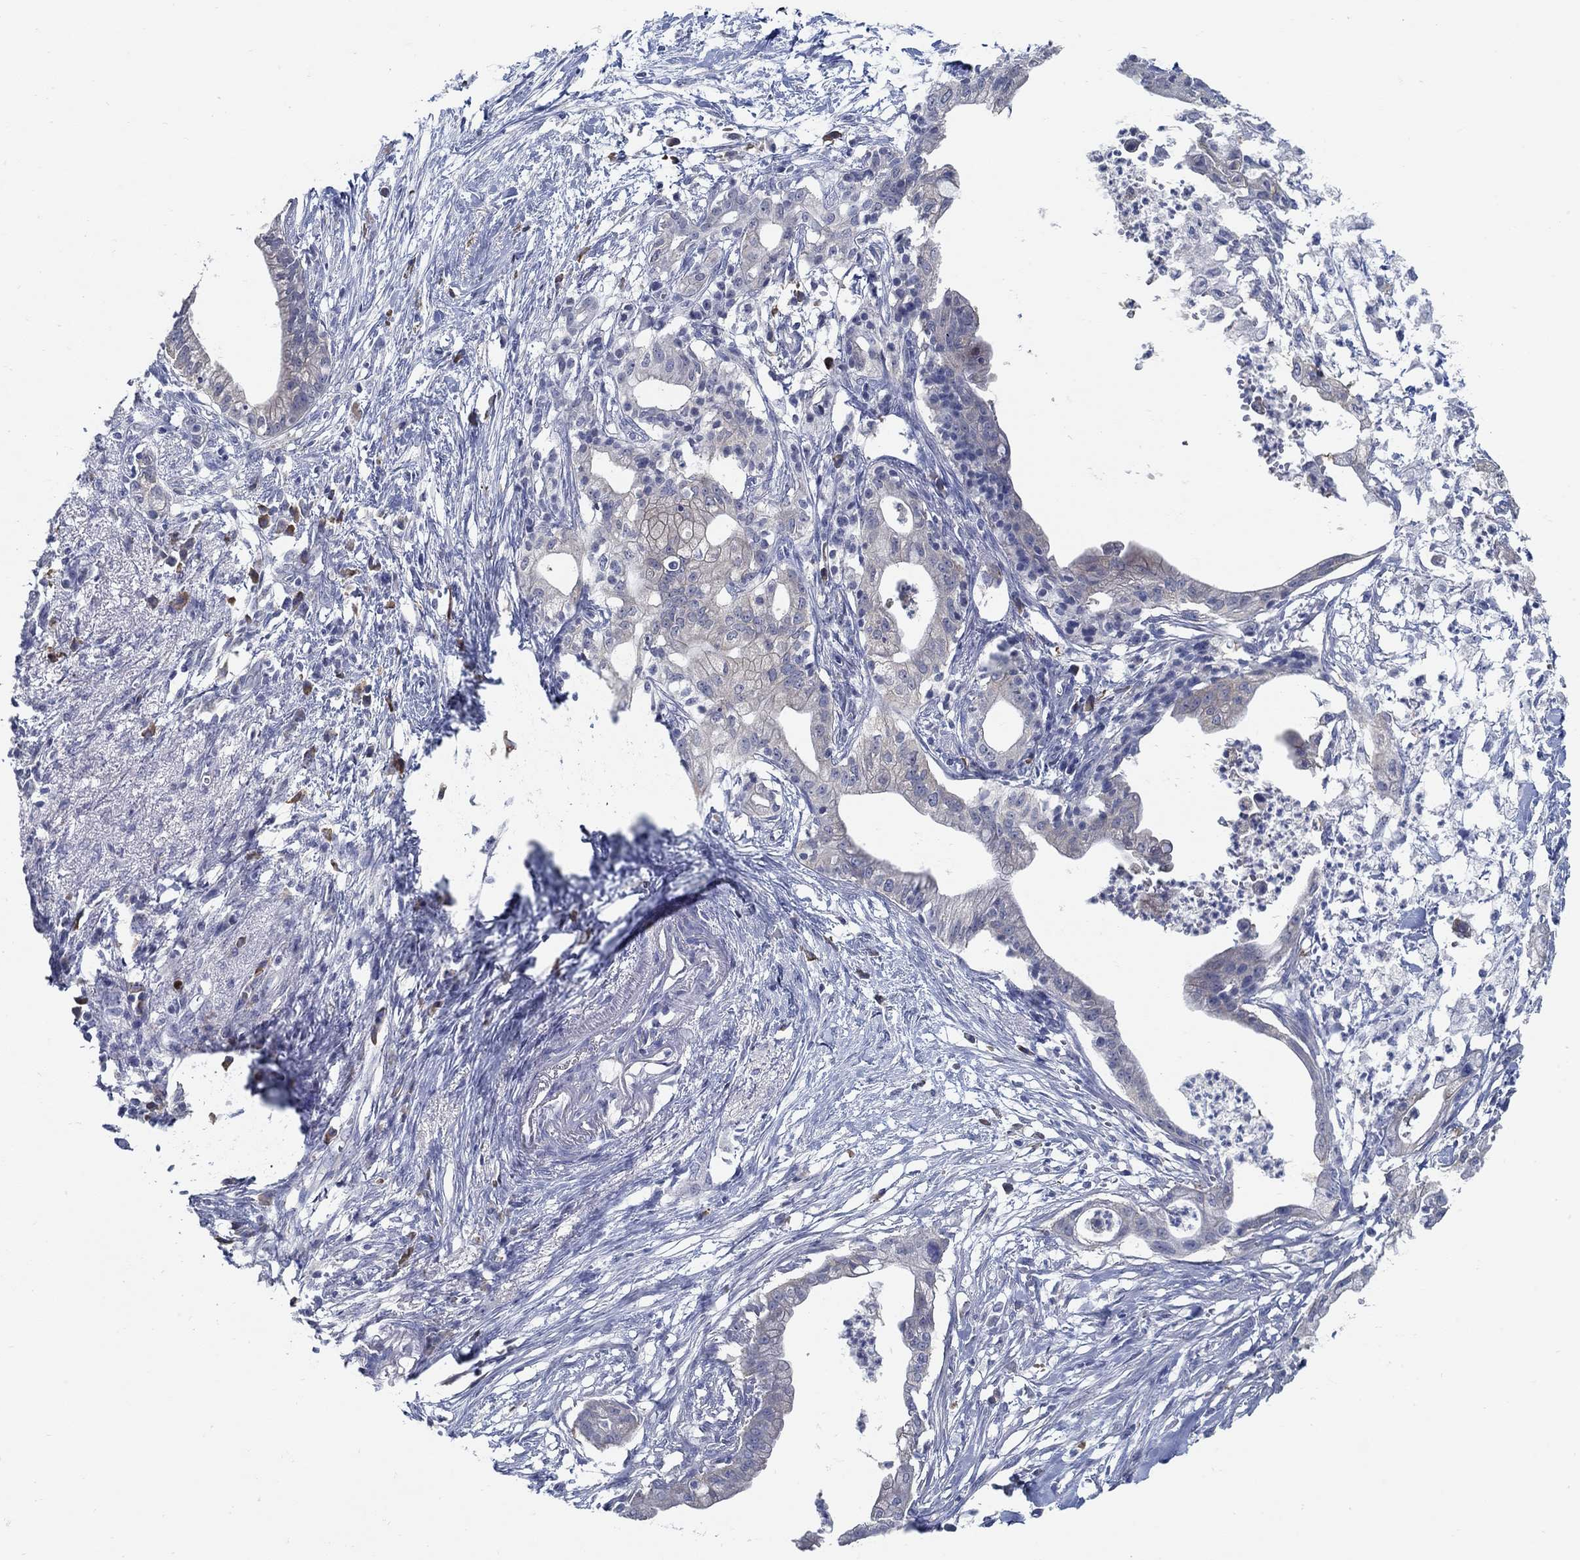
{"staining": {"intensity": "weak", "quantity": "<25%", "location": "cytoplasmic/membranous"}, "tissue": "pancreatic cancer", "cell_type": "Tumor cells", "image_type": "cancer", "snomed": [{"axis": "morphology", "description": "Normal tissue, NOS"}, {"axis": "morphology", "description": "Adenocarcinoma, NOS"}, {"axis": "topography", "description": "Pancreas"}], "caption": "Micrograph shows no significant protein staining in tumor cells of pancreatic cancer.", "gene": "PCDH11X", "patient": {"sex": "female", "age": 58}}